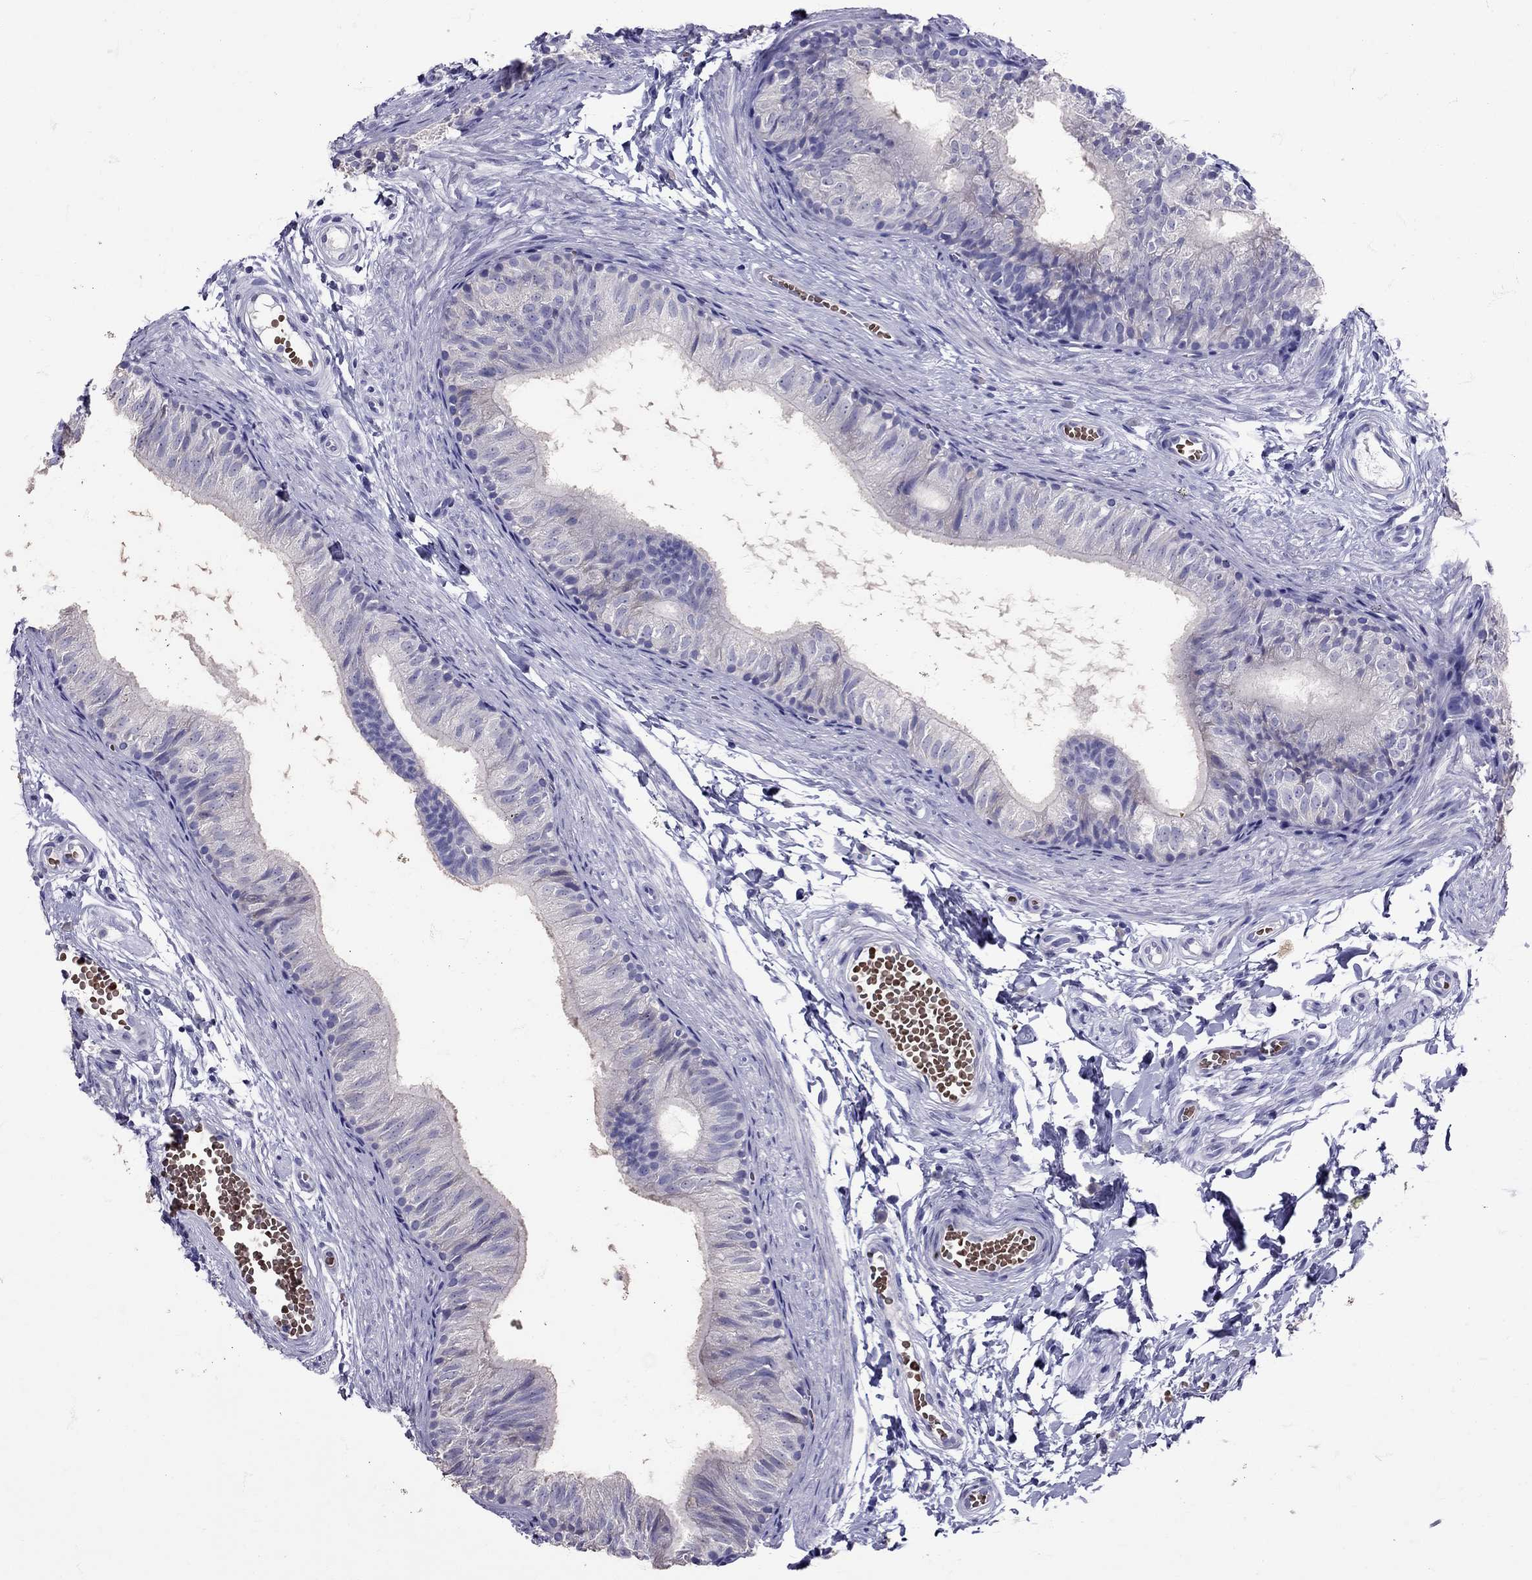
{"staining": {"intensity": "negative", "quantity": "none", "location": "none"}, "tissue": "epididymis", "cell_type": "Glandular cells", "image_type": "normal", "snomed": [{"axis": "morphology", "description": "Normal tissue, NOS"}, {"axis": "topography", "description": "Epididymis"}], "caption": "This is an immunohistochemistry (IHC) image of unremarkable human epididymis. There is no staining in glandular cells.", "gene": "TBR1", "patient": {"sex": "male", "age": 22}}